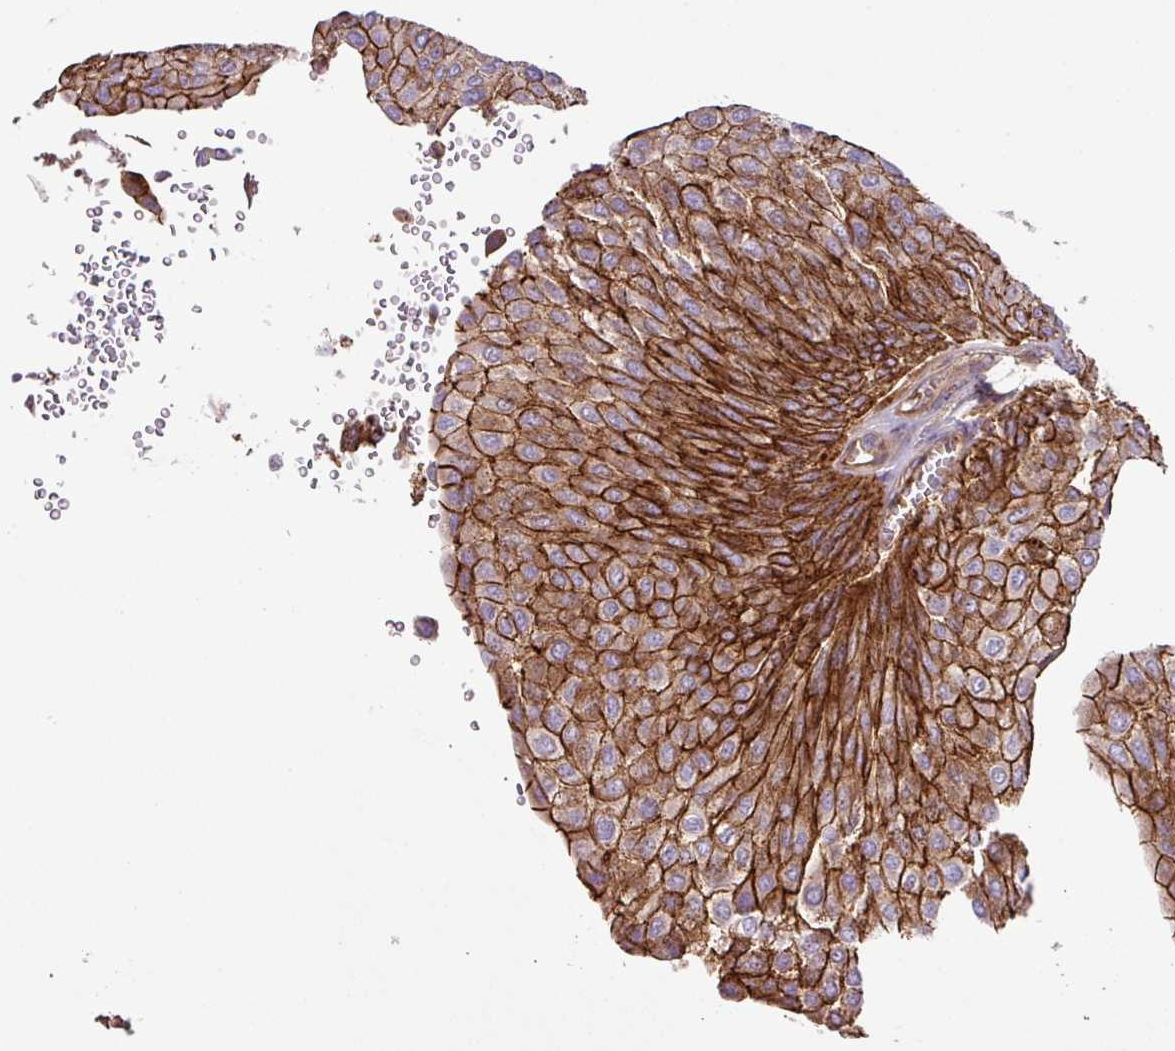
{"staining": {"intensity": "strong", "quantity": ">75%", "location": "cytoplasmic/membranous"}, "tissue": "urothelial cancer", "cell_type": "Tumor cells", "image_type": "cancer", "snomed": [{"axis": "morphology", "description": "Urothelial carcinoma, NOS"}, {"axis": "topography", "description": "Urinary bladder"}], "caption": "Tumor cells demonstrate strong cytoplasmic/membranous staining in approximately >75% of cells in urothelial cancer. (Brightfield microscopy of DAB IHC at high magnification).", "gene": "RIC1", "patient": {"sex": "male", "age": 67}}